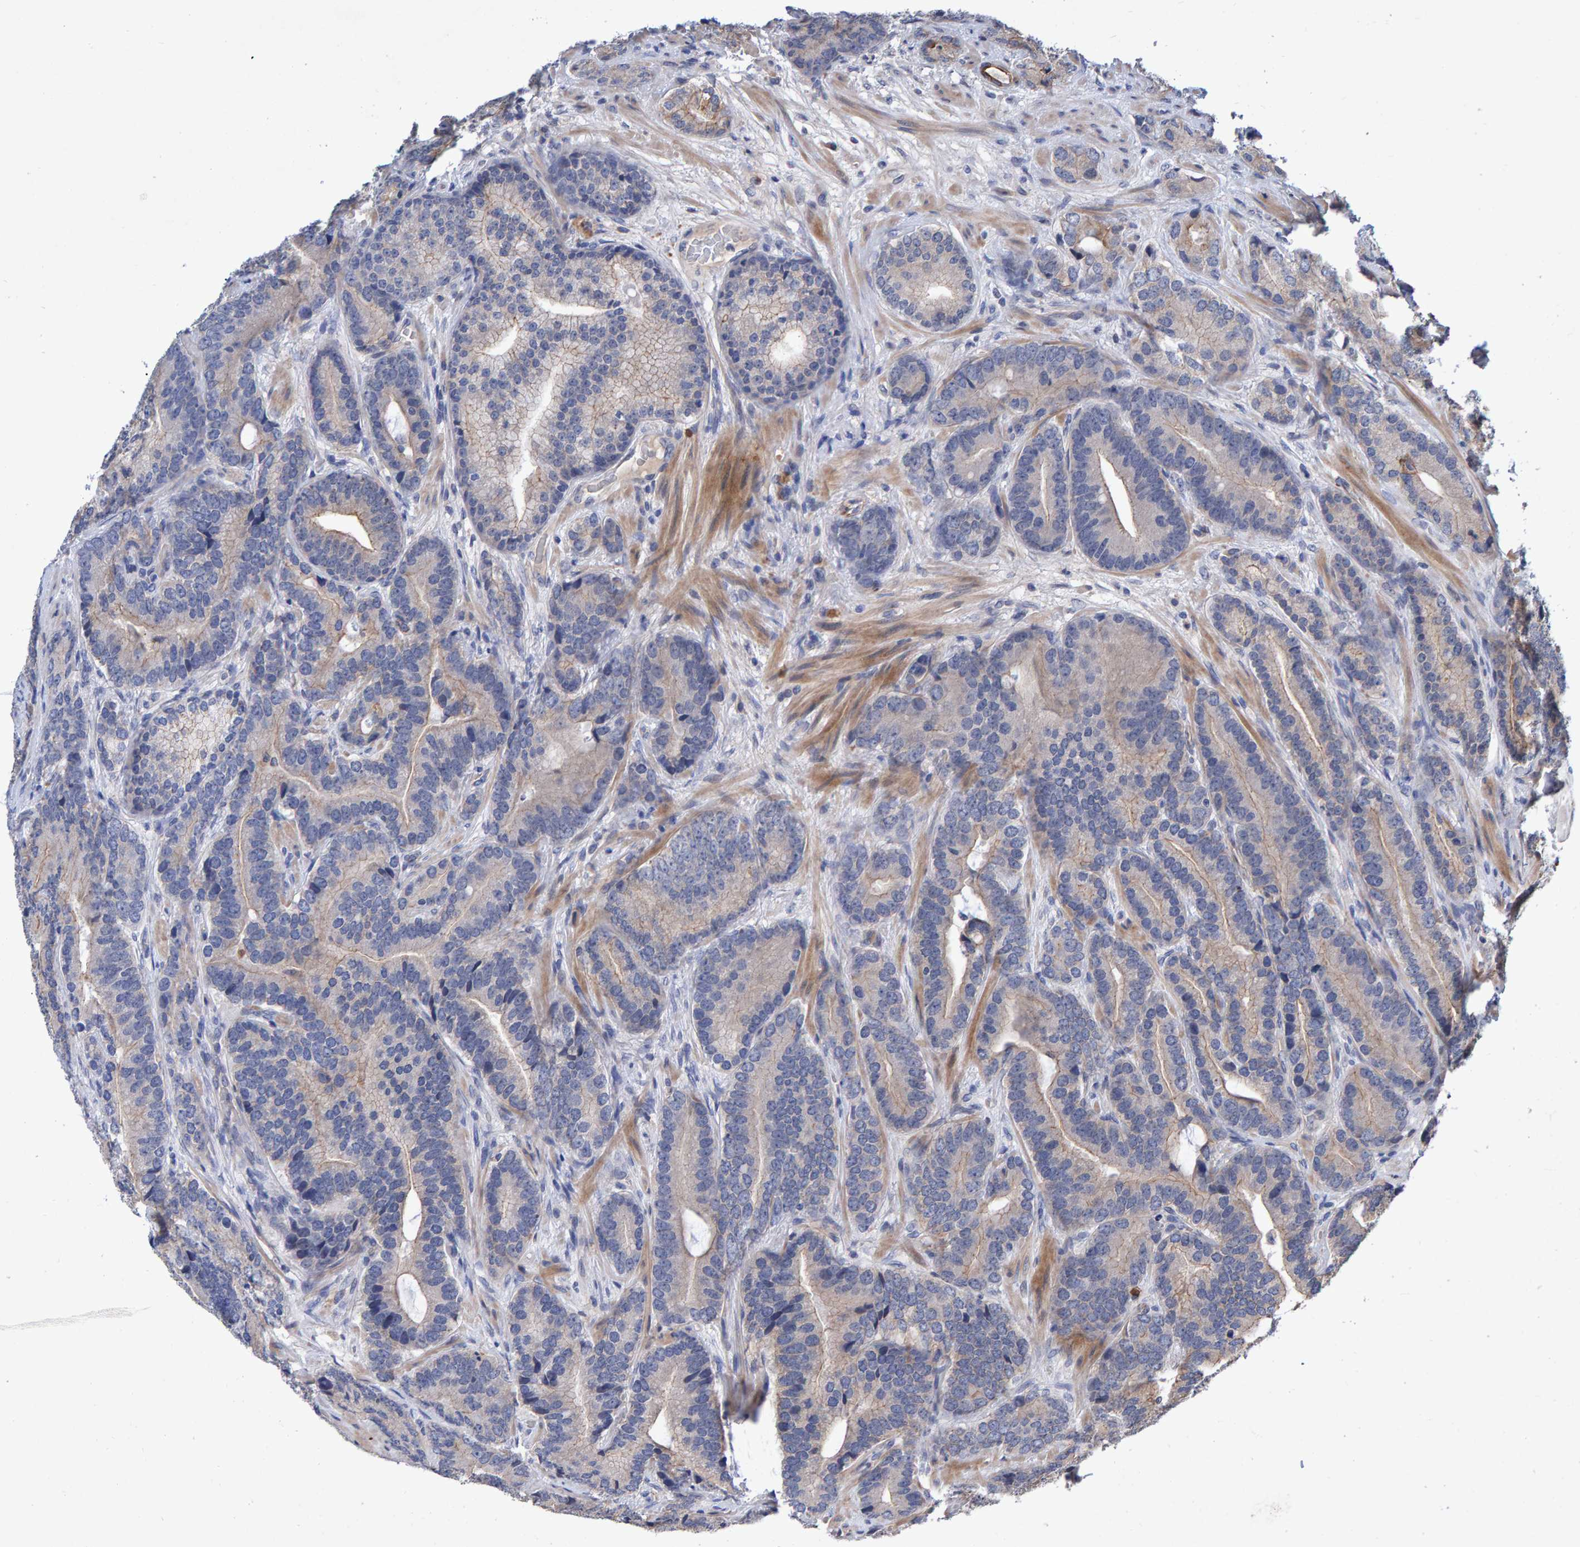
{"staining": {"intensity": "weak", "quantity": "<25%", "location": "cytoplasmic/membranous"}, "tissue": "prostate cancer", "cell_type": "Tumor cells", "image_type": "cancer", "snomed": [{"axis": "morphology", "description": "Adenocarcinoma, High grade"}, {"axis": "topography", "description": "Prostate"}], "caption": "This is a image of immunohistochemistry (IHC) staining of prostate cancer, which shows no positivity in tumor cells. (DAB (3,3'-diaminobenzidine) immunohistochemistry (IHC), high magnification).", "gene": "EFR3A", "patient": {"sex": "male", "age": 55}}